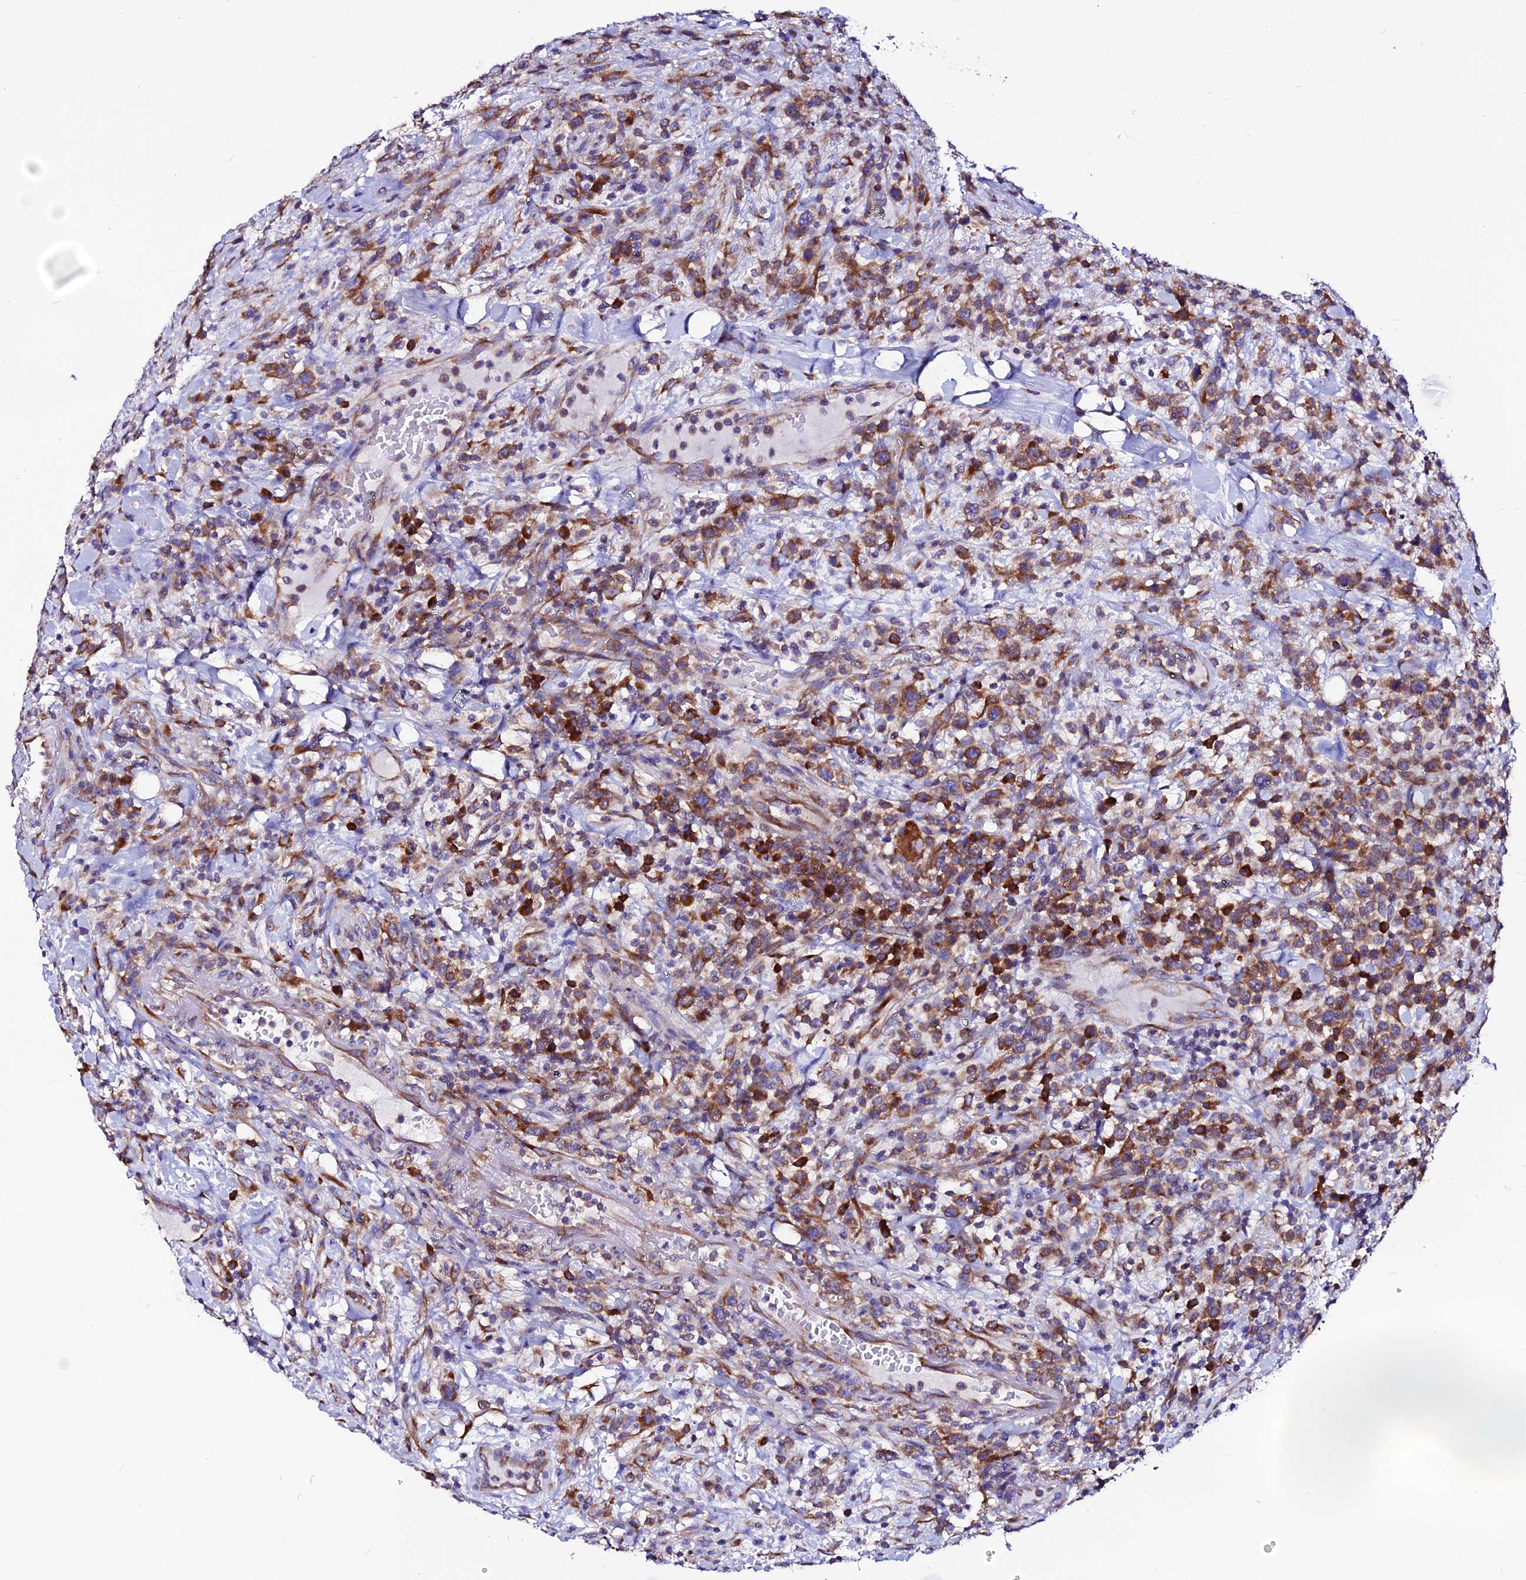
{"staining": {"intensity": "moderate", "quantity": ">75%", "location": "cytoplasmic/membranous"}, "tissue": "lymphoma", "cell_type": "Tumor cells", "image_type": "cancer", "snomed": [{"axis": "morphology", "description": "Malignant lymphoma, non-Hodgkin's type, High grade"}, {"axis": "topography", "description": "Colon"}], "caption": "IHC (DAB) staining of human lymphoma demonstrates moderate cytoplasmic/membranous protein positivity in about >75% of tumor cells.", "gene": "EEF1G", "patient": {"sex": "female", "age": 53}}